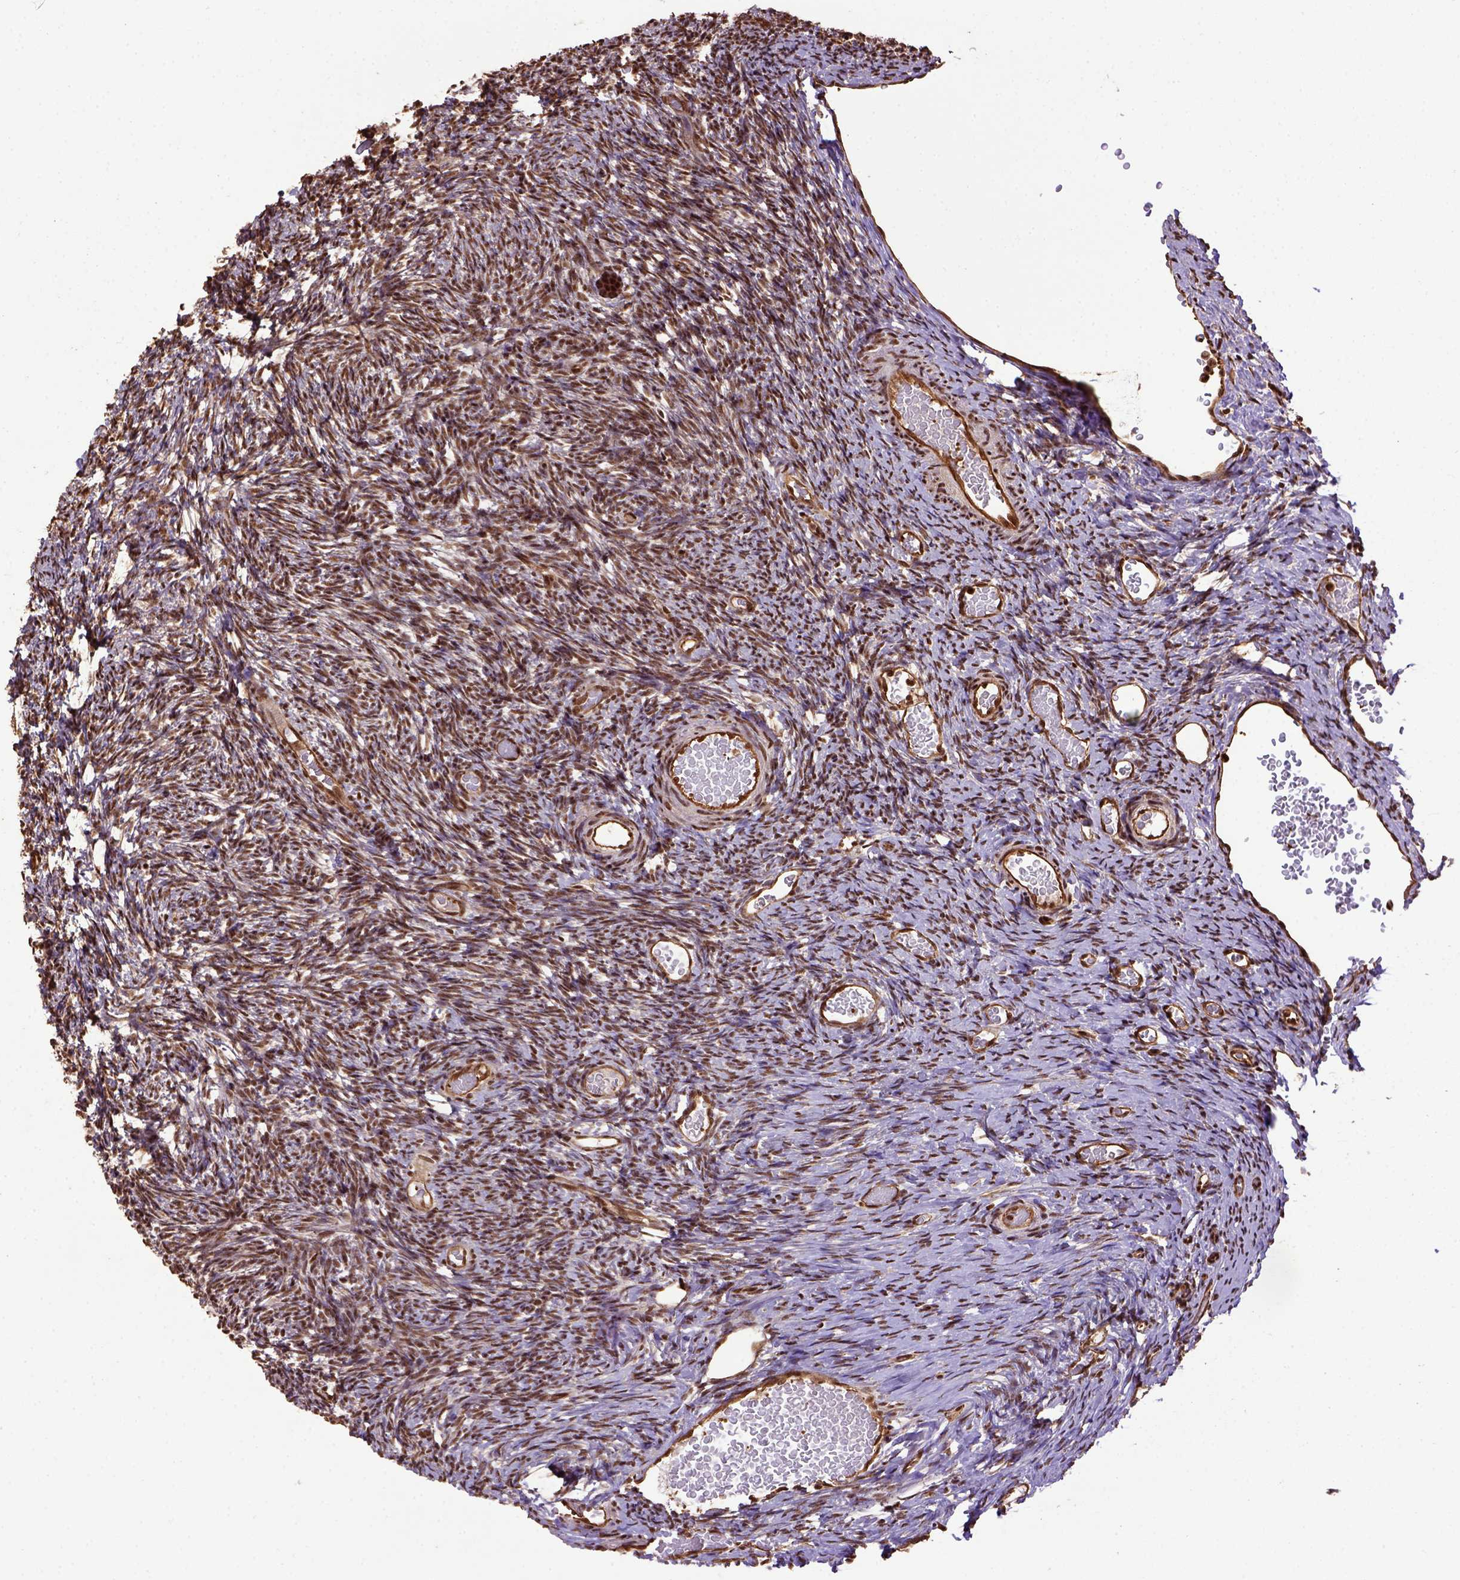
{"staining": {"intensity": "strong", "quantity": ">75%", "location": "nuclear"}, "tissue": "ovary", "cell_type": "Follicle cells", "image_type": "normal", "snomed": [{"axis": "morphology", "description": "Normal tissue, NOS"}, {"axis": "topography", "description": "Ovary"}], "caption": "Protein expression by immunohistochemistry displays strong nuclear staining in about >75% of follicle cells in unremarkable ovary.", "gene": "PPIG", "patient": {"sex": "female", "age": 39}}